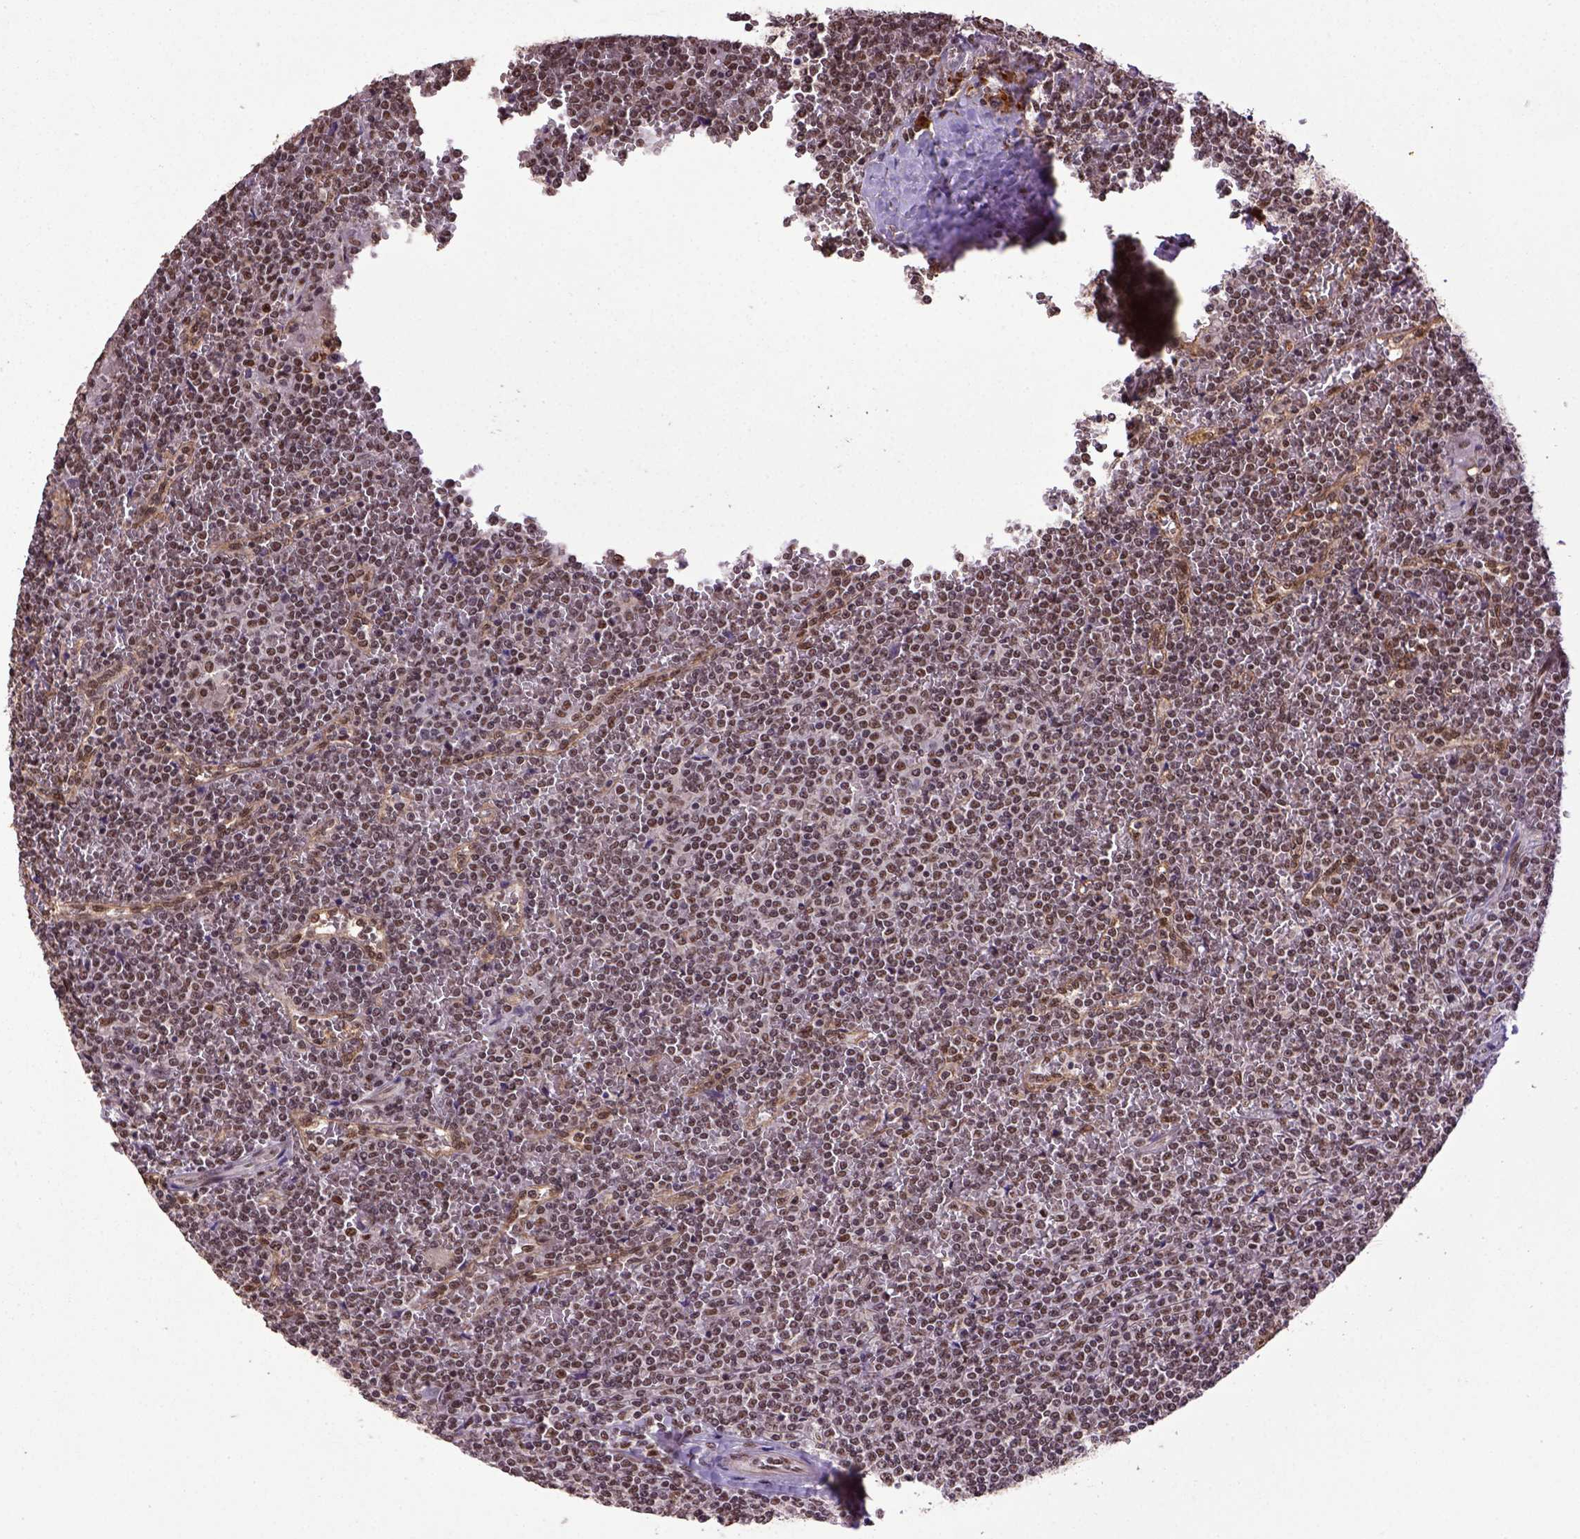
{"staining": {"intensity": "moderate", "quantity": ">75%", "location": "nuclear"}, "tissue": "lymphoma", "cell_type": "Tumor cells", "image_type": "cancer", "snomed": [{"axis": "morphology", "description": "Malignant lymphoma, non-Hodgkin's type, Low grade"}, {"axis": "topography", "description": "Spleen"}], "caption": "Protein analysis of lymphoma tissue displays moderate nuclear positivity in about >75% of tumor cells. Immunohistochemistry stains the protein of interest in brown and the nuclei are stained blue.", "gene": "PPIG", "patient": {"sex": "female", "age": 19}}